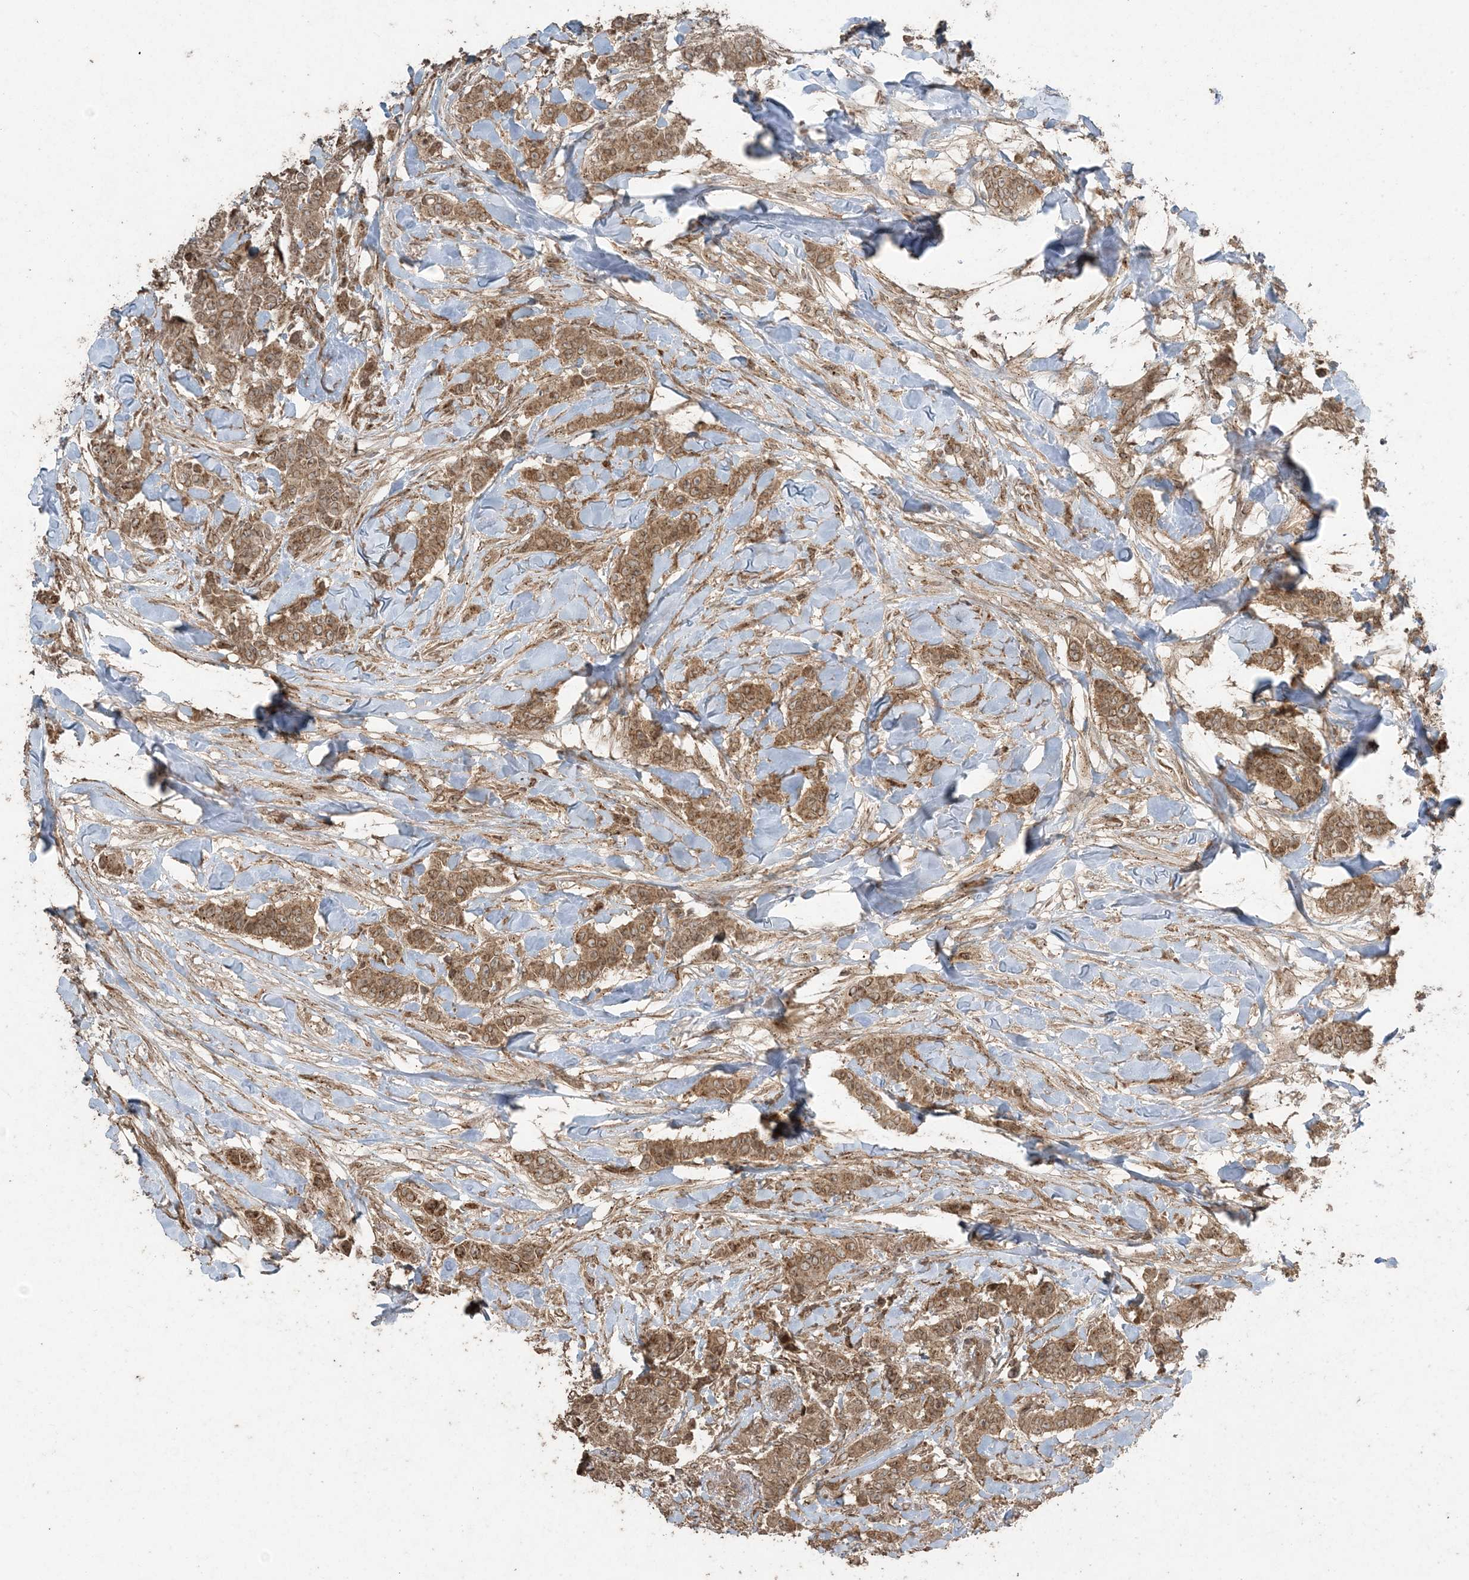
{"staining": {"intensity": "moderate", "quantity": ">75%", "location": "cytoplasmic/membranous,nuclear"}, "tissue": "breast cancer", "cell_type": "Tumor cells", "image_type": "cancer", "snomed": [{"axis": "morphology", "description": "Duct carcinoma"}, {"axis": "topography", "description": "Breast"}], "caption": "Breast invasive ductal carcinoma stained with a protein marker exhibits moderate staining in tumor cells.", "gene": "DDX19B", "patient": {"sex": "female", "age": 40}}